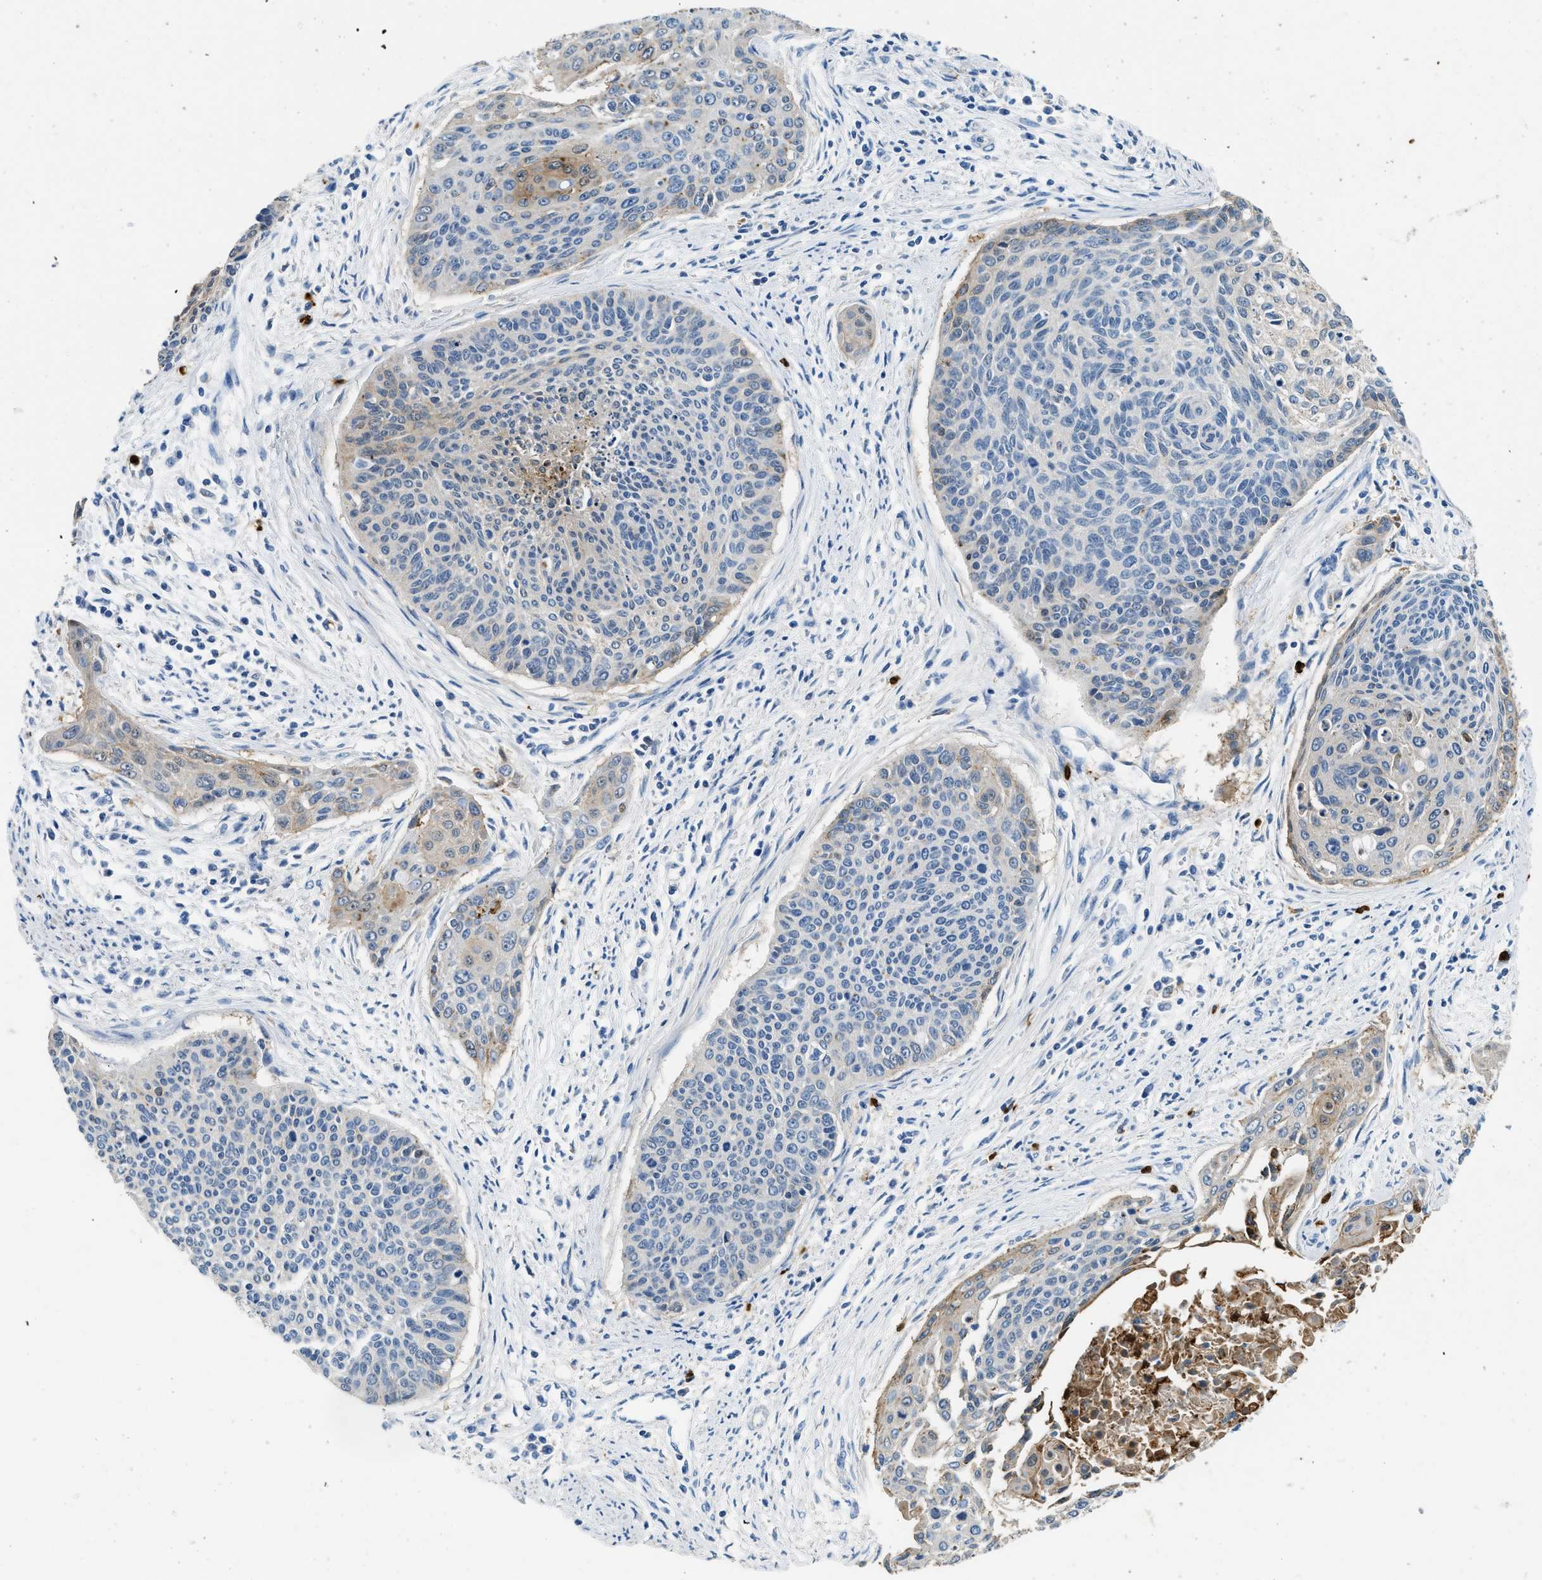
{"staining": {"intensity": "moderate", "quantity": "<25%", "location": "cytoplasmic/membranous"}, "tissue": "cervical cancer", "cell_type": "Tumor cells", "image_type": "cancer", "snomed": [{"axis": "morphology", "description": "Squamous cell carcinoma, NOS"}, {"axis": "topography", "description": "Cervix"}], "caption": "Tumor cells show low levels of moderate cytoplasmic/membranous positivity in approximately <25% of cells in human cervical cancer.", "gene": "ANXA3", "patient": {"sex": "female", "age": 55}}